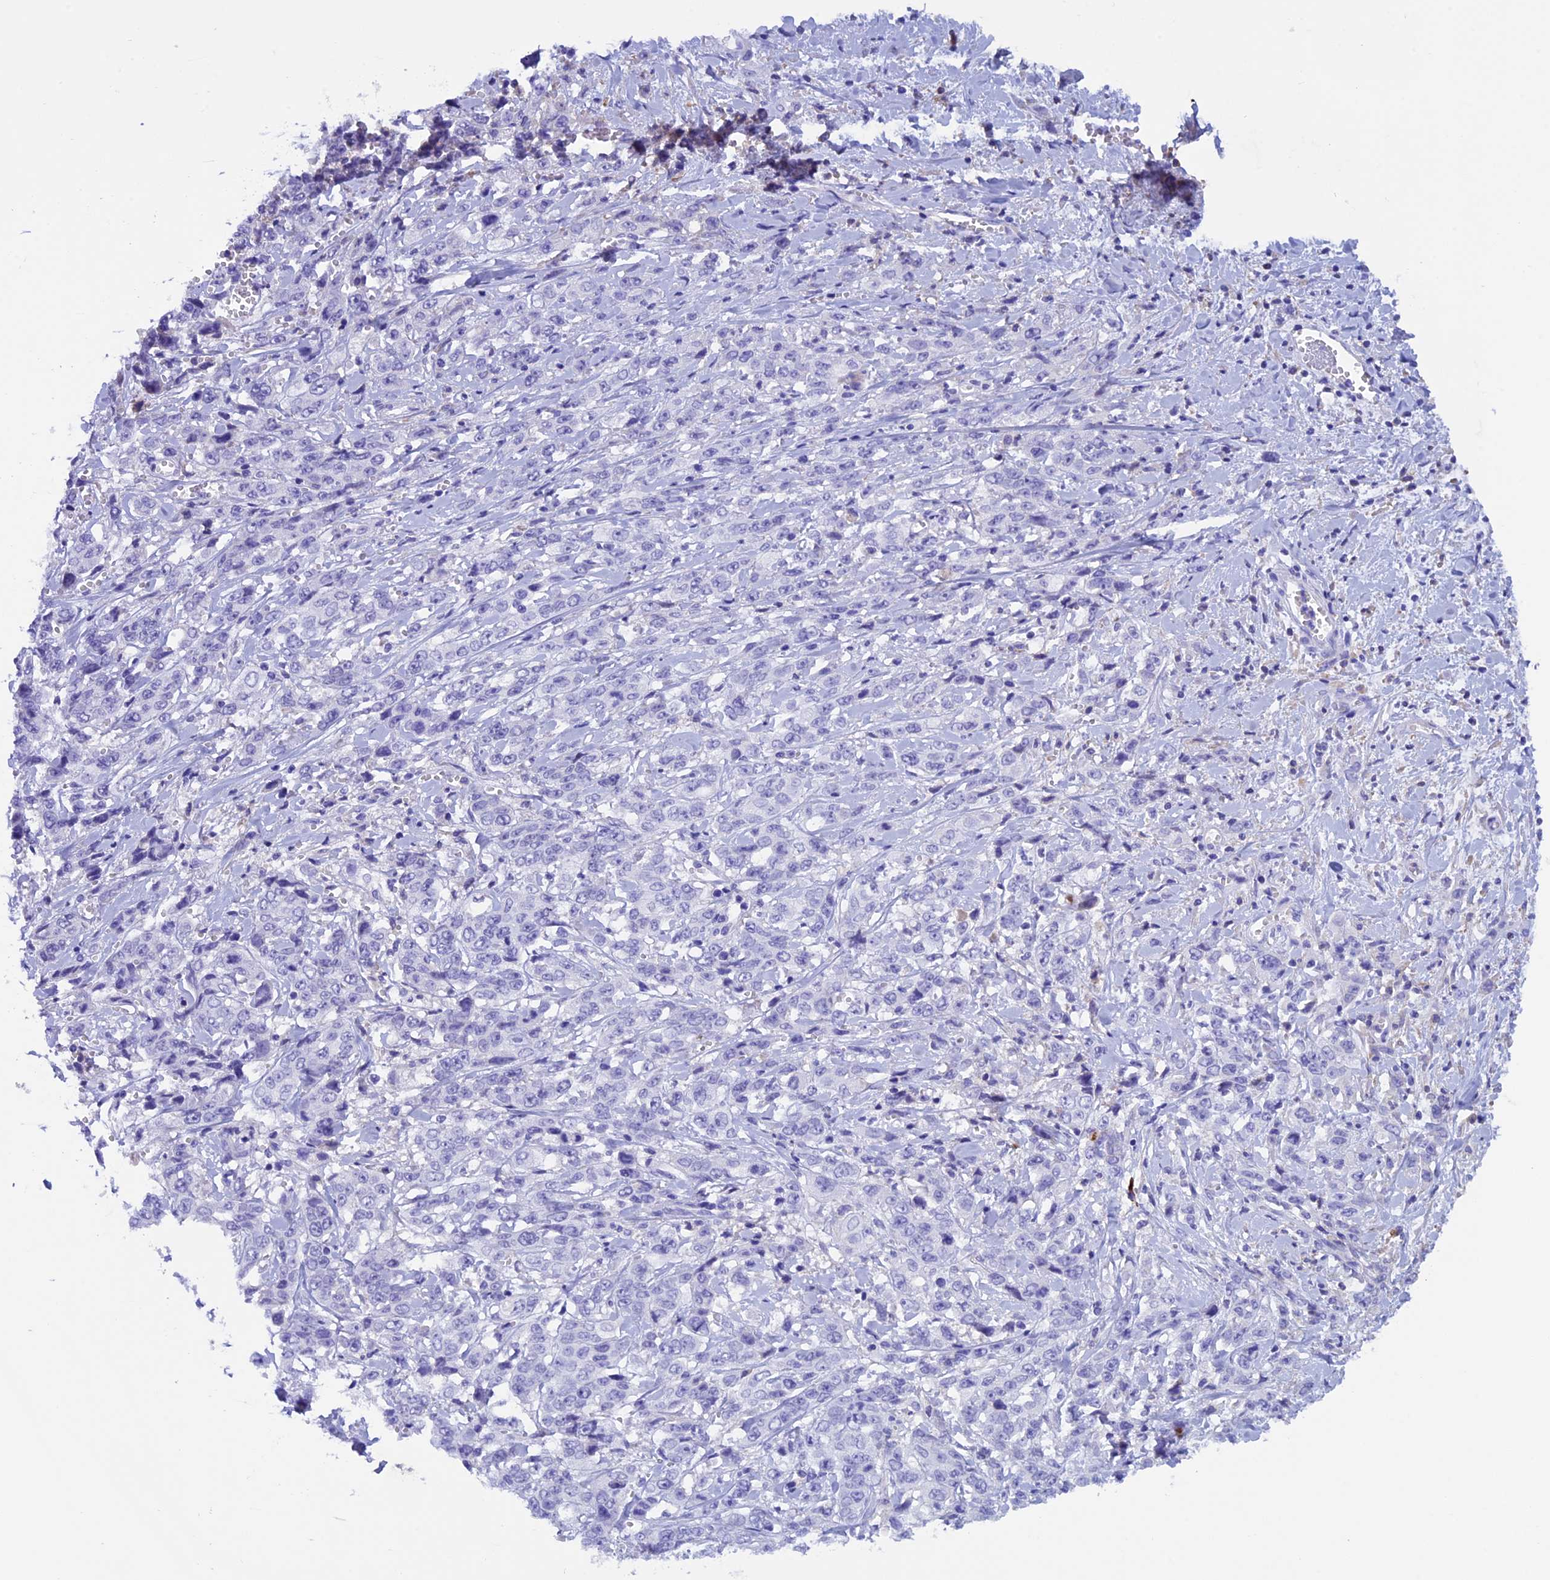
{"staining": {"intensity": "negative", "quantity": "none", "location": "none"}, "tissue": "stomach cancer", "cell_type": "Tumor cells", "image_type": "cancer", "snomed": [{"axis": "morphology", "description": "Adenocarcinoma, NOS"}, {"axis": "topography", "description": "Stomach, upper"}], "caption": "DAB immunohistochemical staining of human stomach cancer (adenocarcinoma) demonstrates no significant staining in tumor cells.", "gene": "IGSF6", "patient": {"sex": "male", "age": 62}}